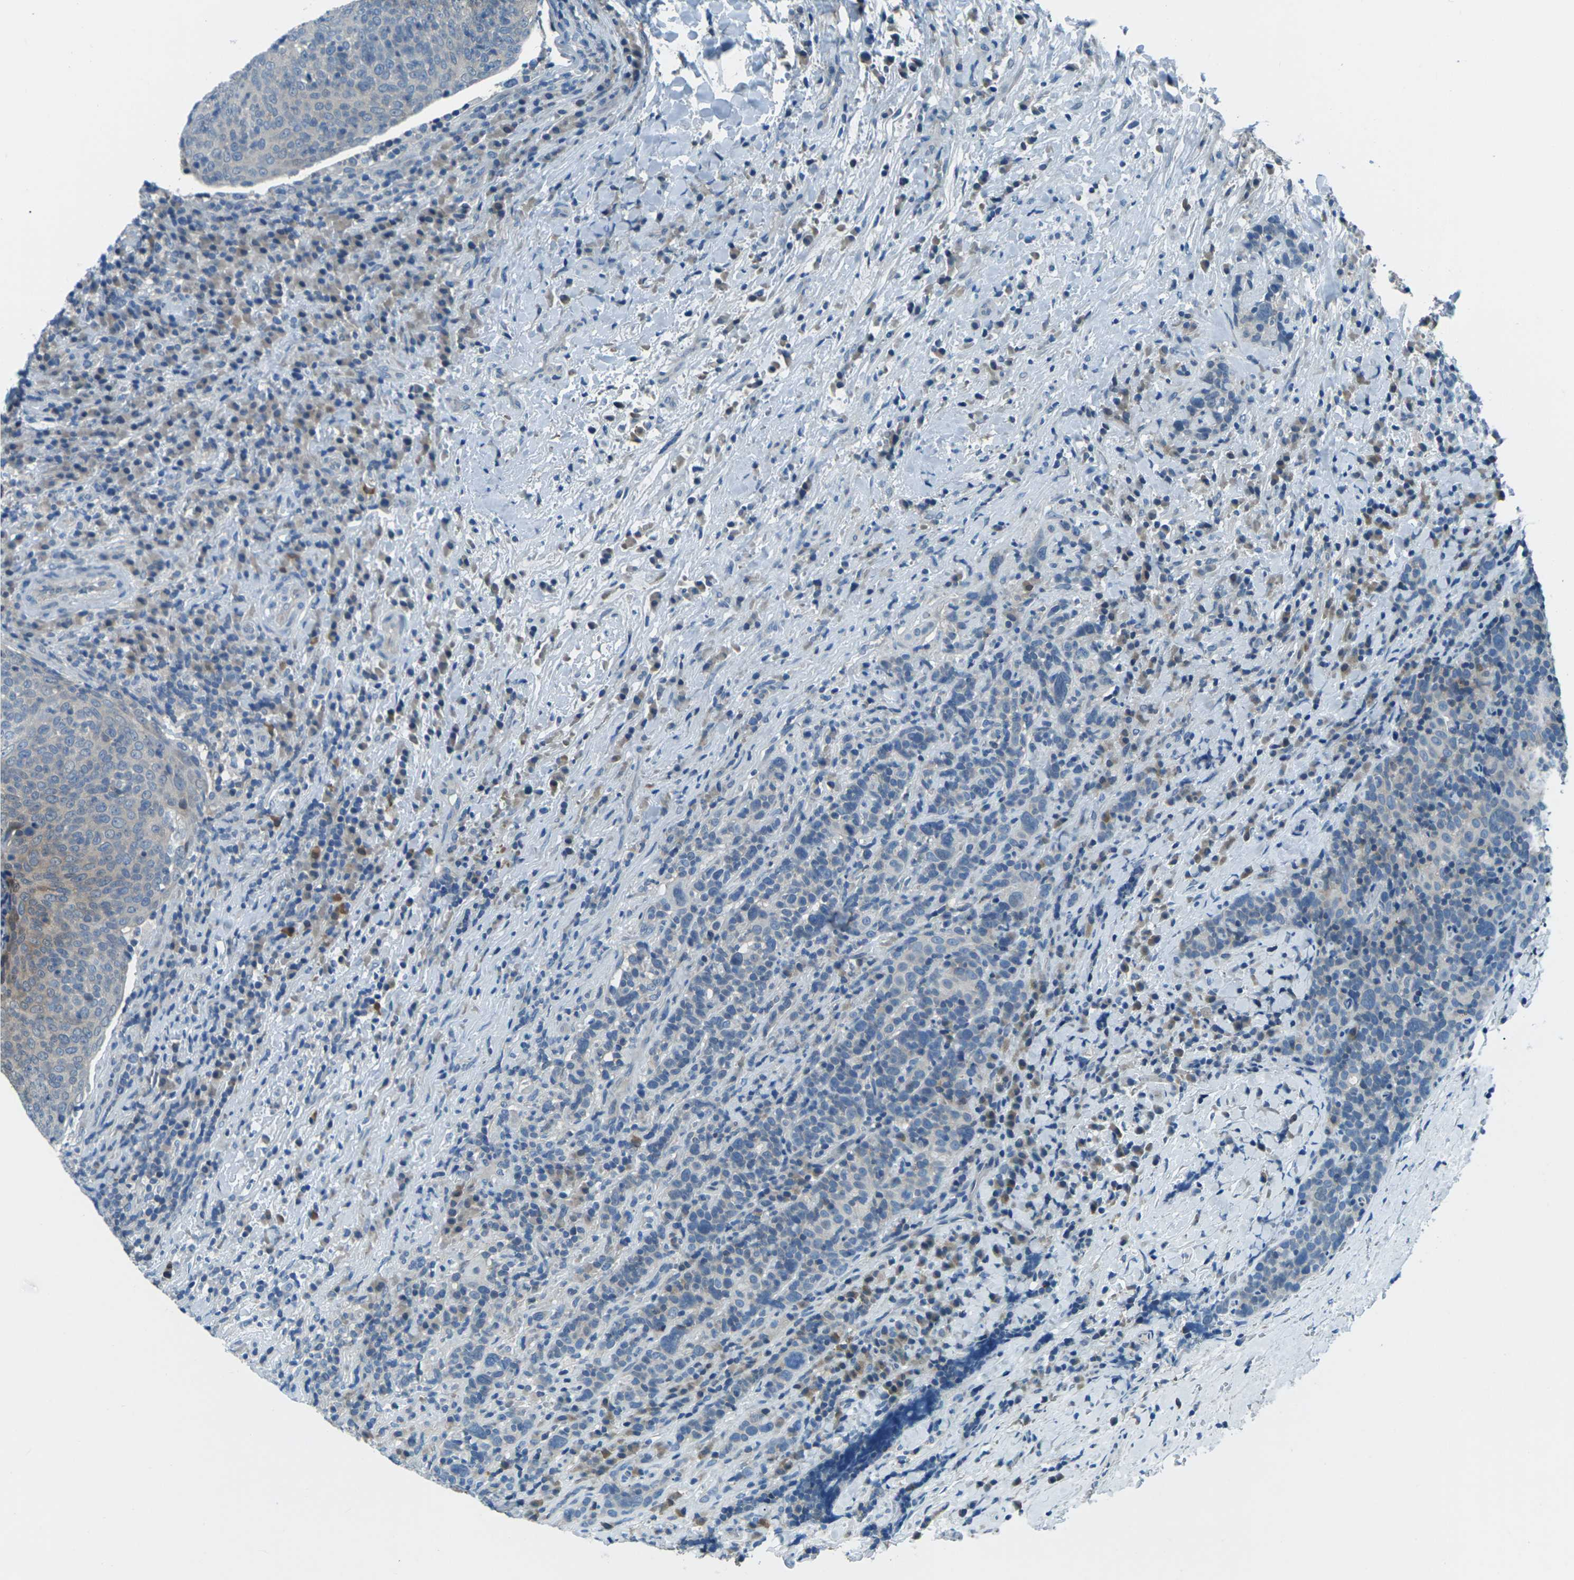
{"staining": {"intensity": "moderate", "quantity": "<25%", "location": "cytoplasmic/membranous"}, "tissue": "head and neck cancer", "cell_type": "Tumor cells", "image_type": "cancer", "snomed": [{"axis": "morphology", "description": "Squamous cell carcinoma, NOS"}, {"axis": "morphology", "description": "Squamous cell carcinoma, metastatic, NOS"}, {"axis": "topography", "description": "Lymph node"}, {"axis": "topography", "description": "Head-Neck"}], "caption": "A histopathology image of head and neck cancer (metastatic squamous cell carcinoma) stained for a protein reveals moderate cytoplasmic/membranous brown staining in tumor cells.", "gene": "NANOS2", "patient": {"sex": "male", "age": 62}}